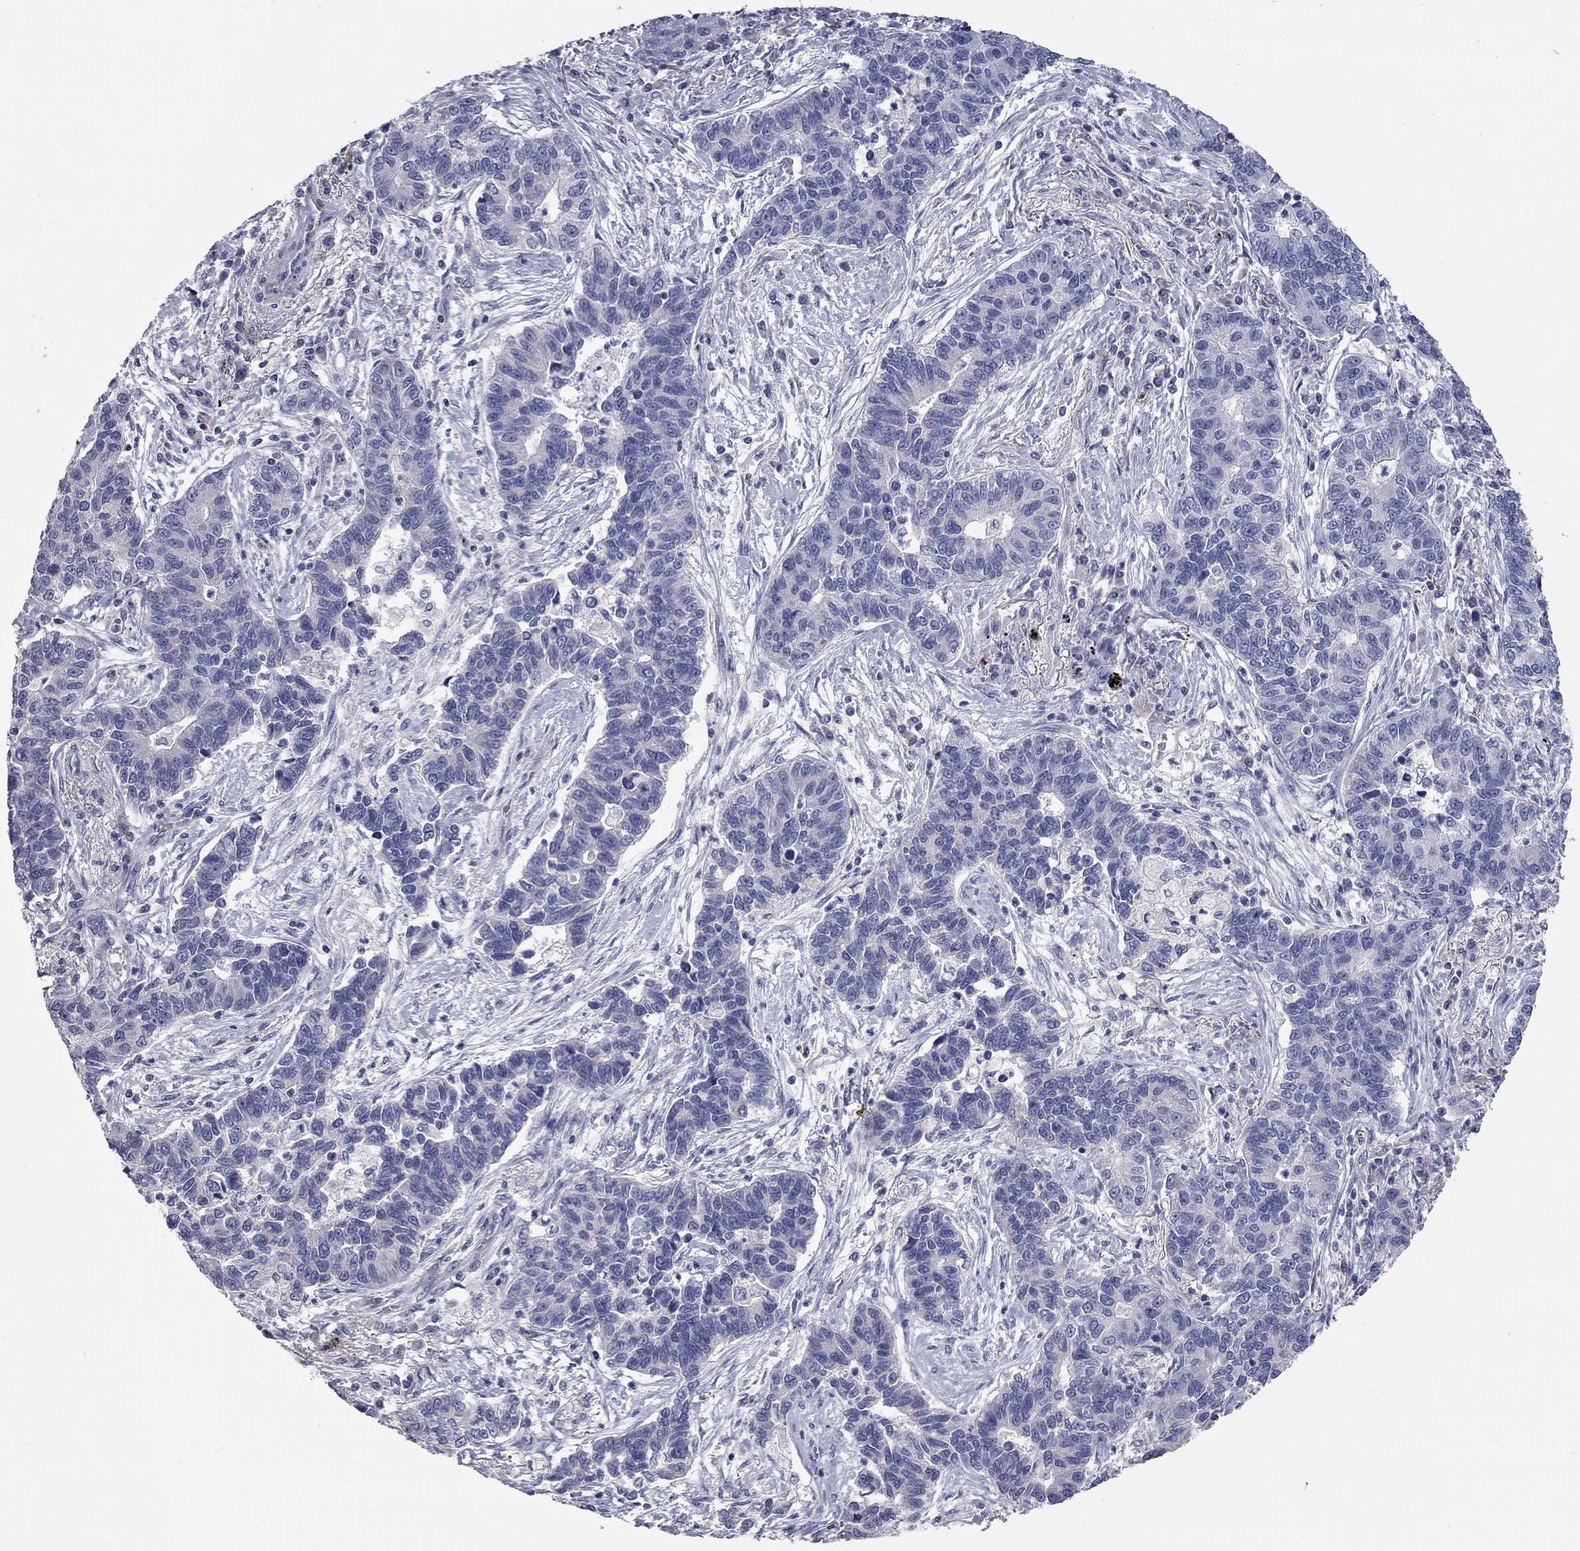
{"staining": {"intensity": "negative", "quantity": "none", "location": "none"}, "tissue": "lung cancer", "cell_type": "Tumor cells", "image_type": "cancer", "snomed": [{"axis": "morphology", "description": "Adenocarcinoma, NOS"}, {"axis": "topography", "description": "Lung"}], "caption": "DAB (3,3'-diaminobenzidine) immunohistochemical staining of adenocarcinoma (lung) displays no significant expression in tumor cells.", "gene": "CFAP161", "patient": {"sex": "female", "age": 57}}